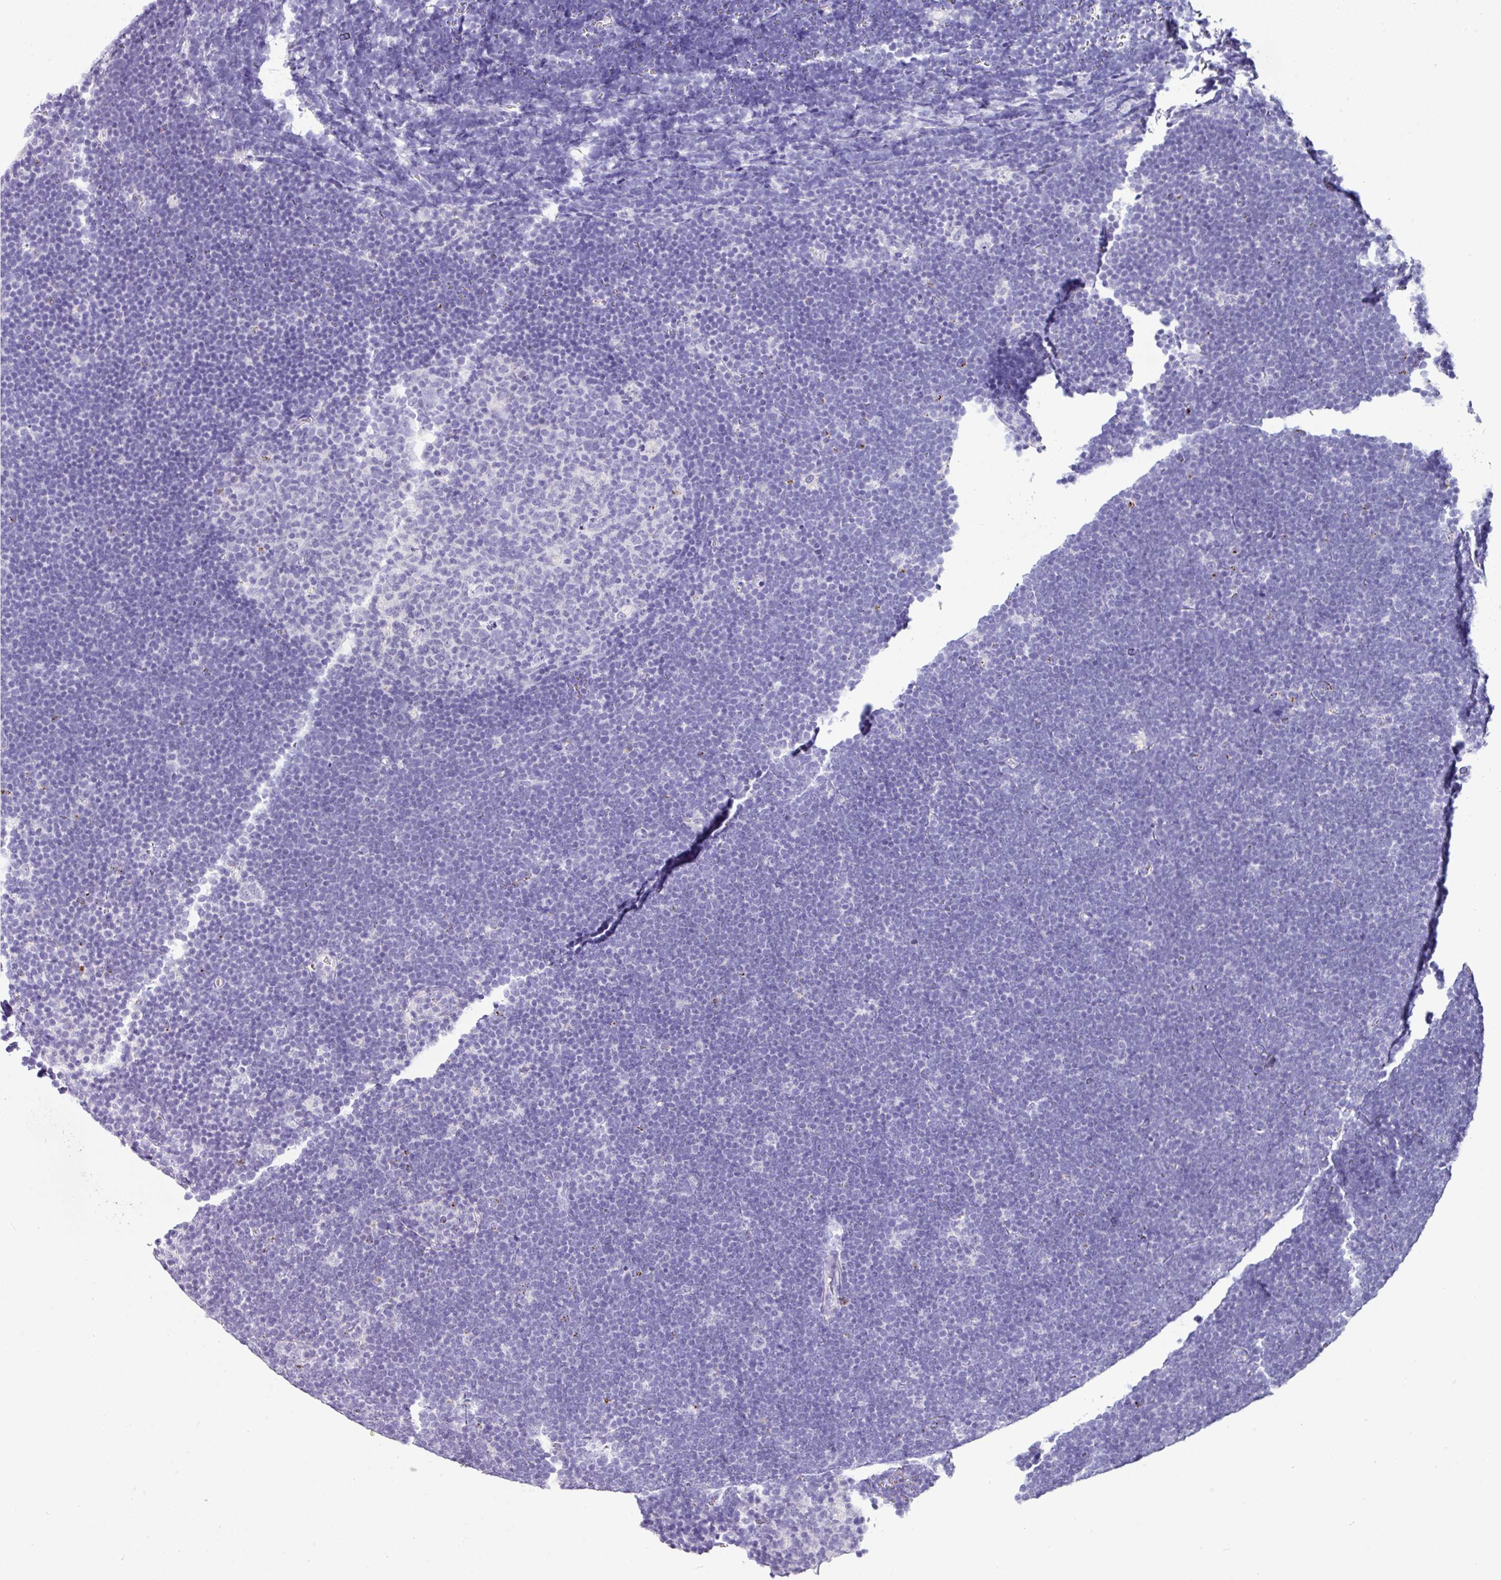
{"staining": {"intensity": "negative", "quantity": "none", "location": "none"}, "tissue": "lymphoma", "cell_type": "Tumor cells", "image_type": "cancer", "snomed": [{"axis": "morphology", "description": "Malignant lymphoma, non-Hodgkin's type, High grade"}, {"axis": "topography", "description": "Lymph node"}], "caption": "Lymphoma was stained to show a protein in brown. There is no significant expression in tumor cells.", "gene": "NAPSA", "patient": {"sex": "male", "age": 13}}